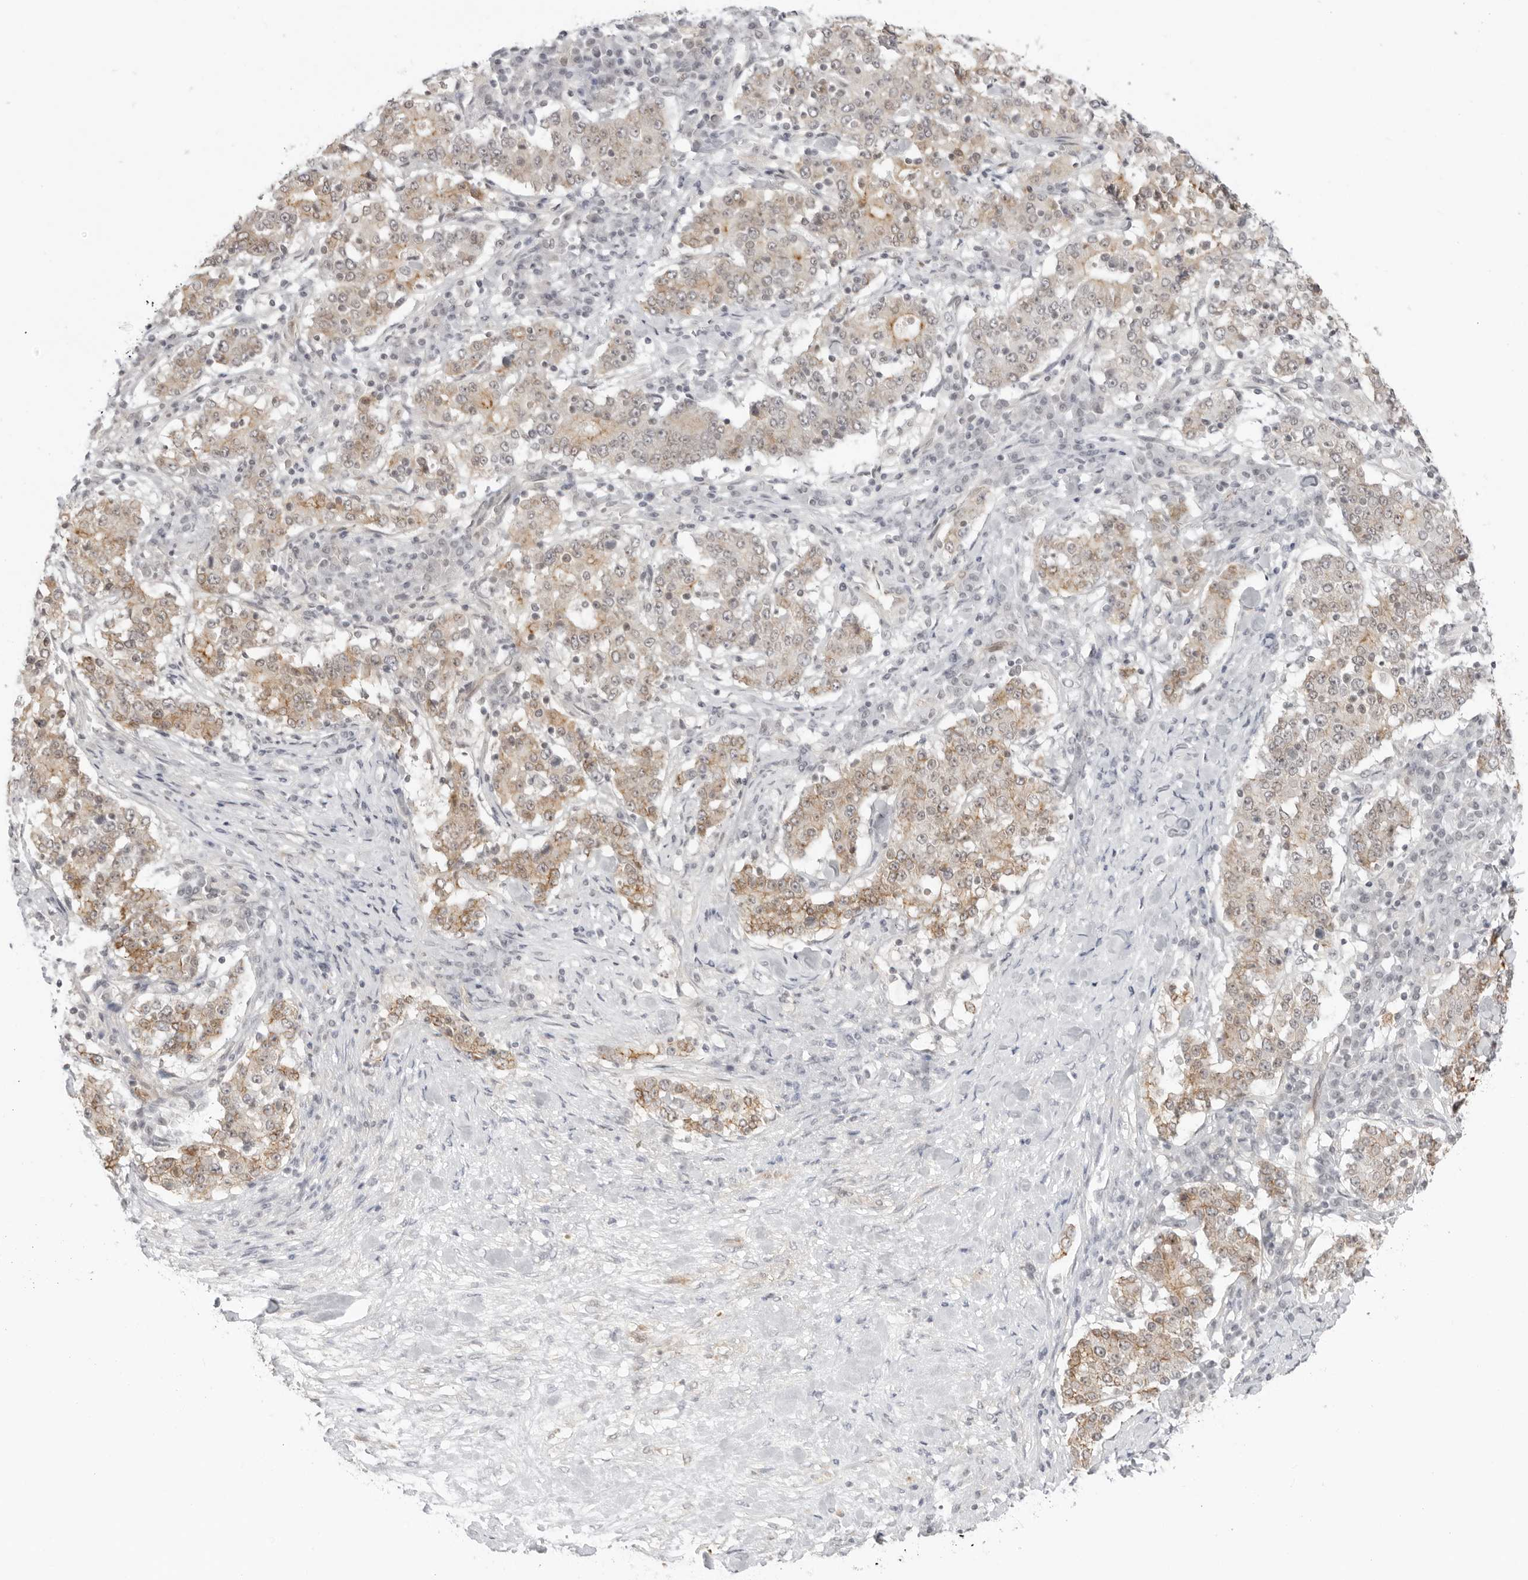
{"staining": {"intensity": "moderate", "quantity": ">75%", "location": "cytoplasmic/membranous"}, "tissue": "stomach cancer", "cell_type": "Tumor cells", "image_type": "cancer", "snomed": [{"axis": "morphology", "description": "Adenocarcinoma, NOS"}, {"axis": "topography", "description": "Stomach"}], "caption": "An immunohistochemistry (IHC) image of neoplastic tissue is shown. Protein staining in brown highlights moderate cytoplasmic/membranous positivity in stomach adenocarcinoma within tumor cells. (DAB IHC with brightfield microscopy, high magnification).", "gene": "TRAPPC3", "patient": {"sex": "male", "age": 59}}